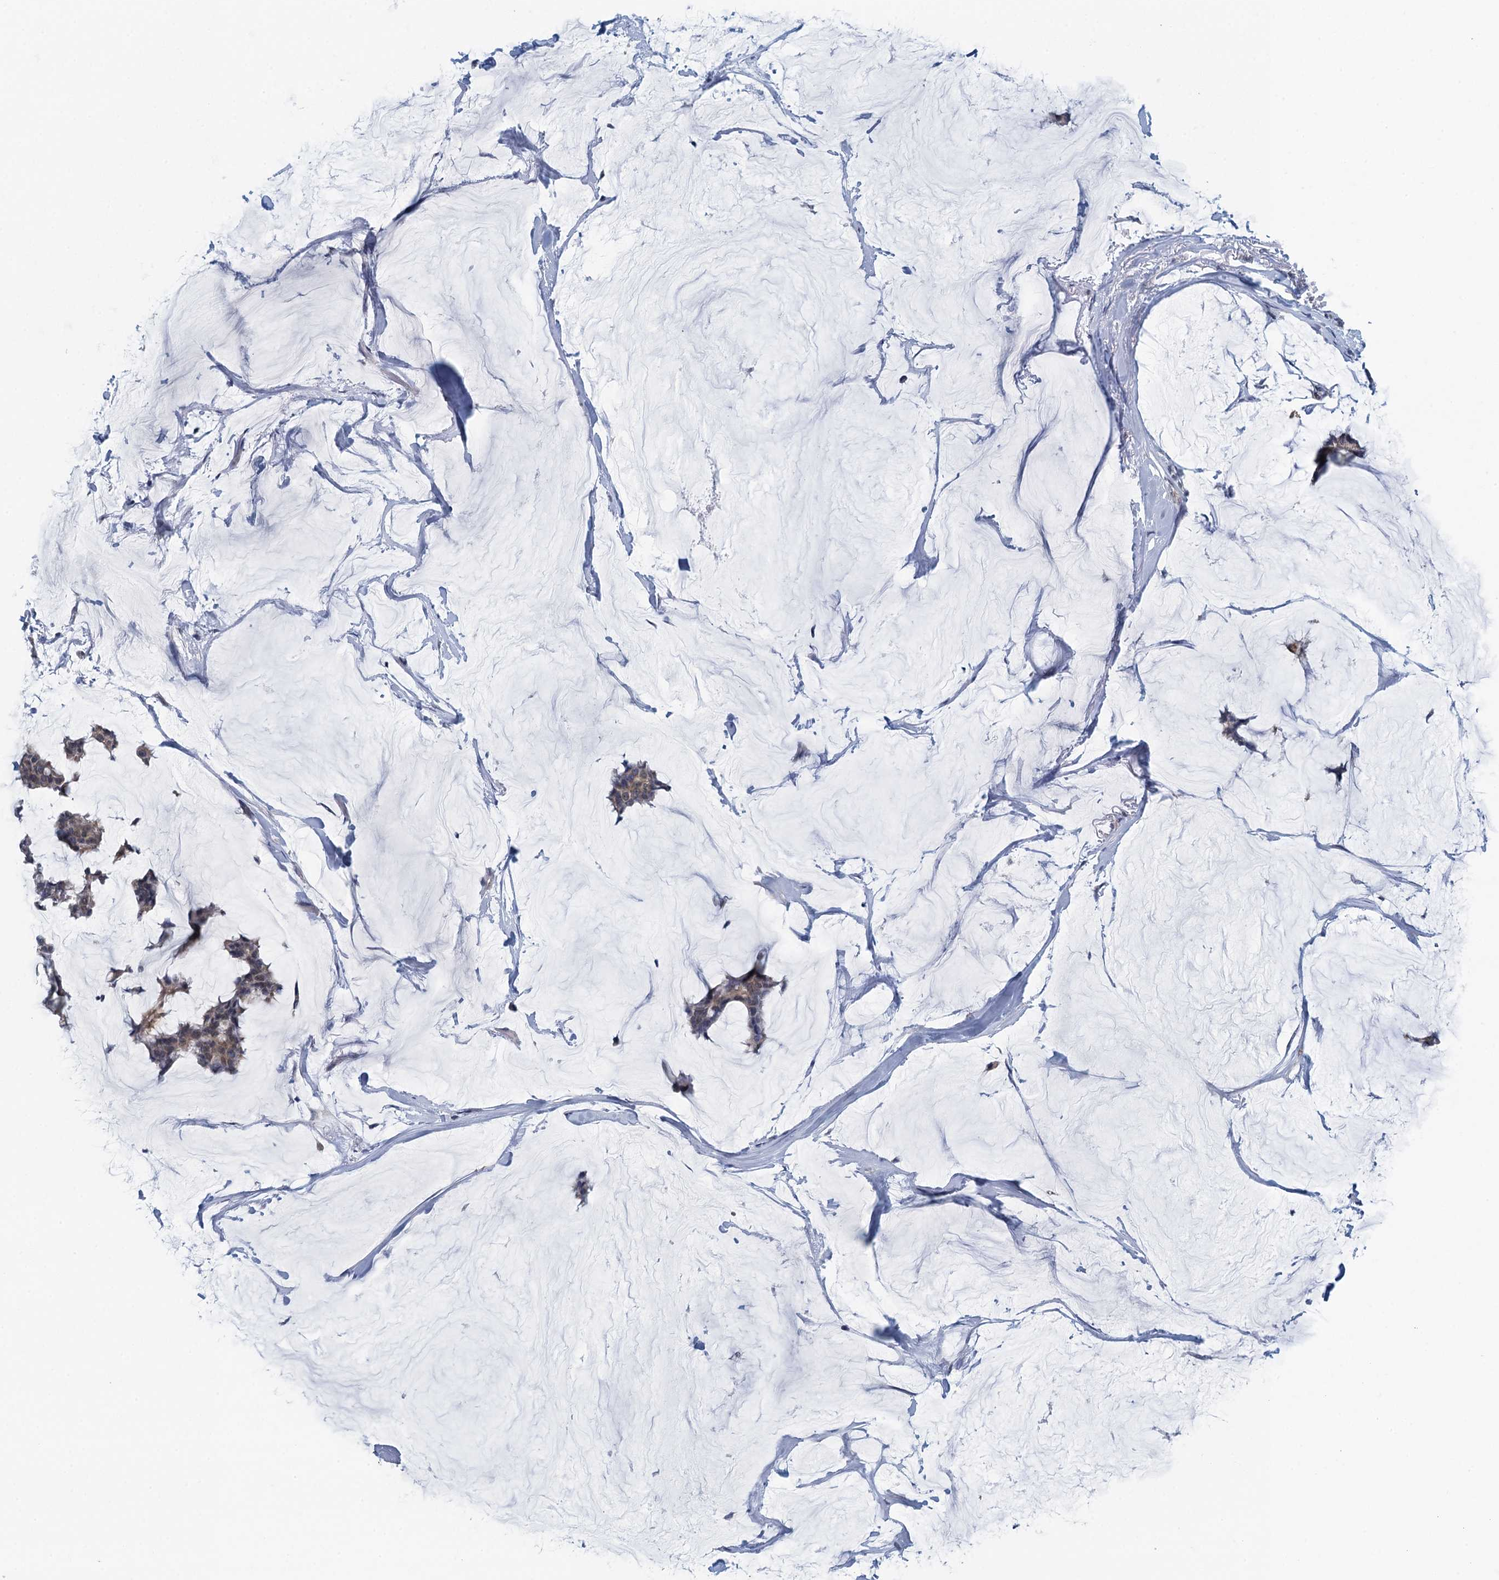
{"staining": {"intensity": "weak", "quantity": ">75%", "location": "cytoplasmic/membranous"}, "tissue": "breast cancer", "cell_type": "Tumor cells", "image_type": "cancer", "snomed": [{"axis": "morphology", "description": "Duct carcinoma"}, {"axis": "topography", "description": "Breast"}], "caption": "Weak cytoplasmic/membranous positivity is appreciated in approximately >75% of tumor cells in breast cancer.", "gene": "CCDC34", "patient": {"sex": "female", "age": 93}}